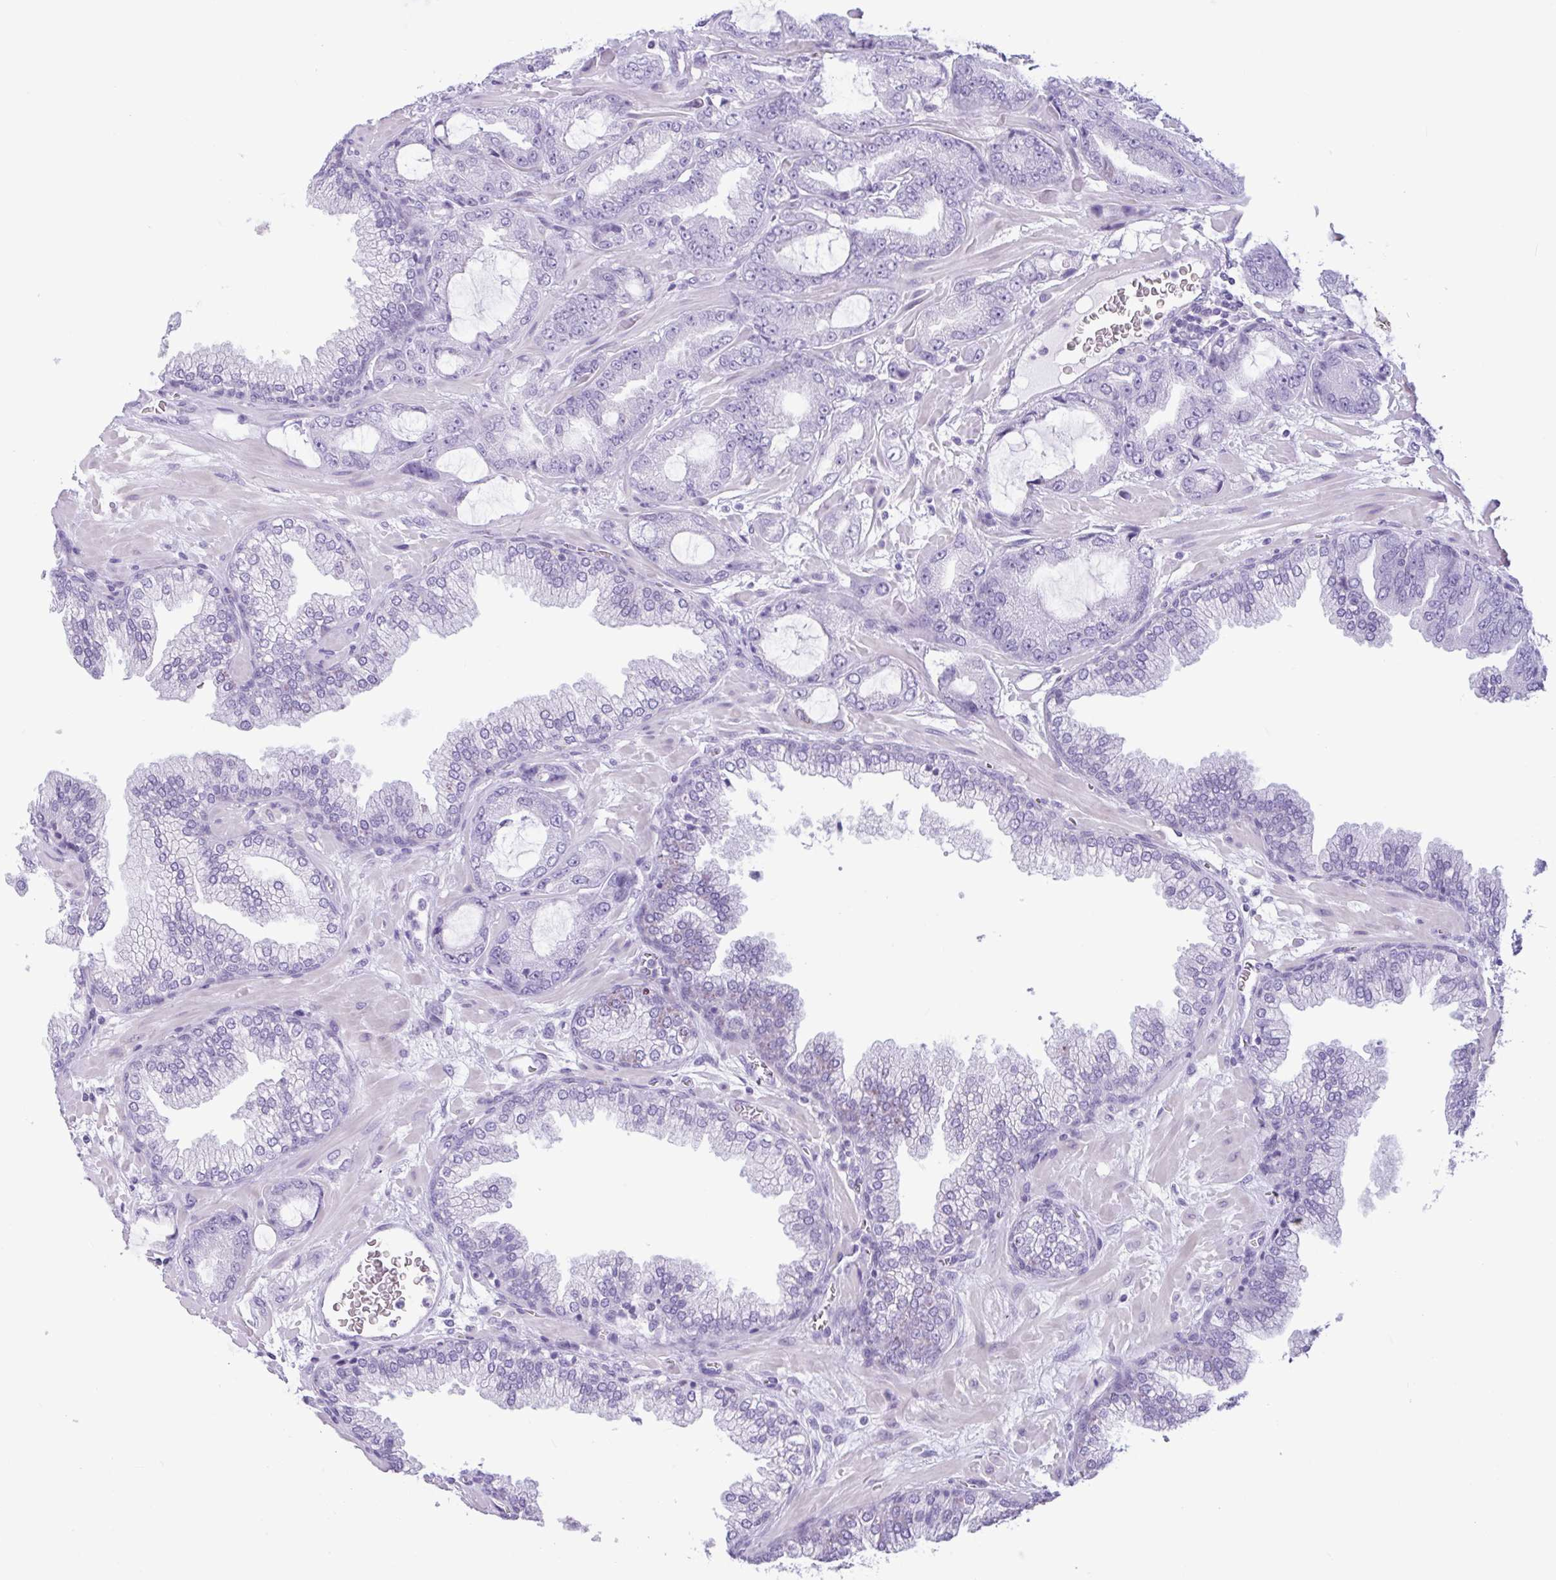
{"staining": {"intensity": "negative", "quantity": "none", "location": "none"}, "tissue": "prostate cancer", "cell_type": "Tumor cells", "image_type": "cancer", "snomed": [{"axis": "morphology", "description": "Adenocarcinoma, High grade"}, {"axis": "topography", "description": "Prostate"}], "caption": "Prostate cancer was stained to show a protein in brown. There is no significant staining in tumor cells.", "gene": "CTSE", "patient": {"sex": "male", "age": 68}}